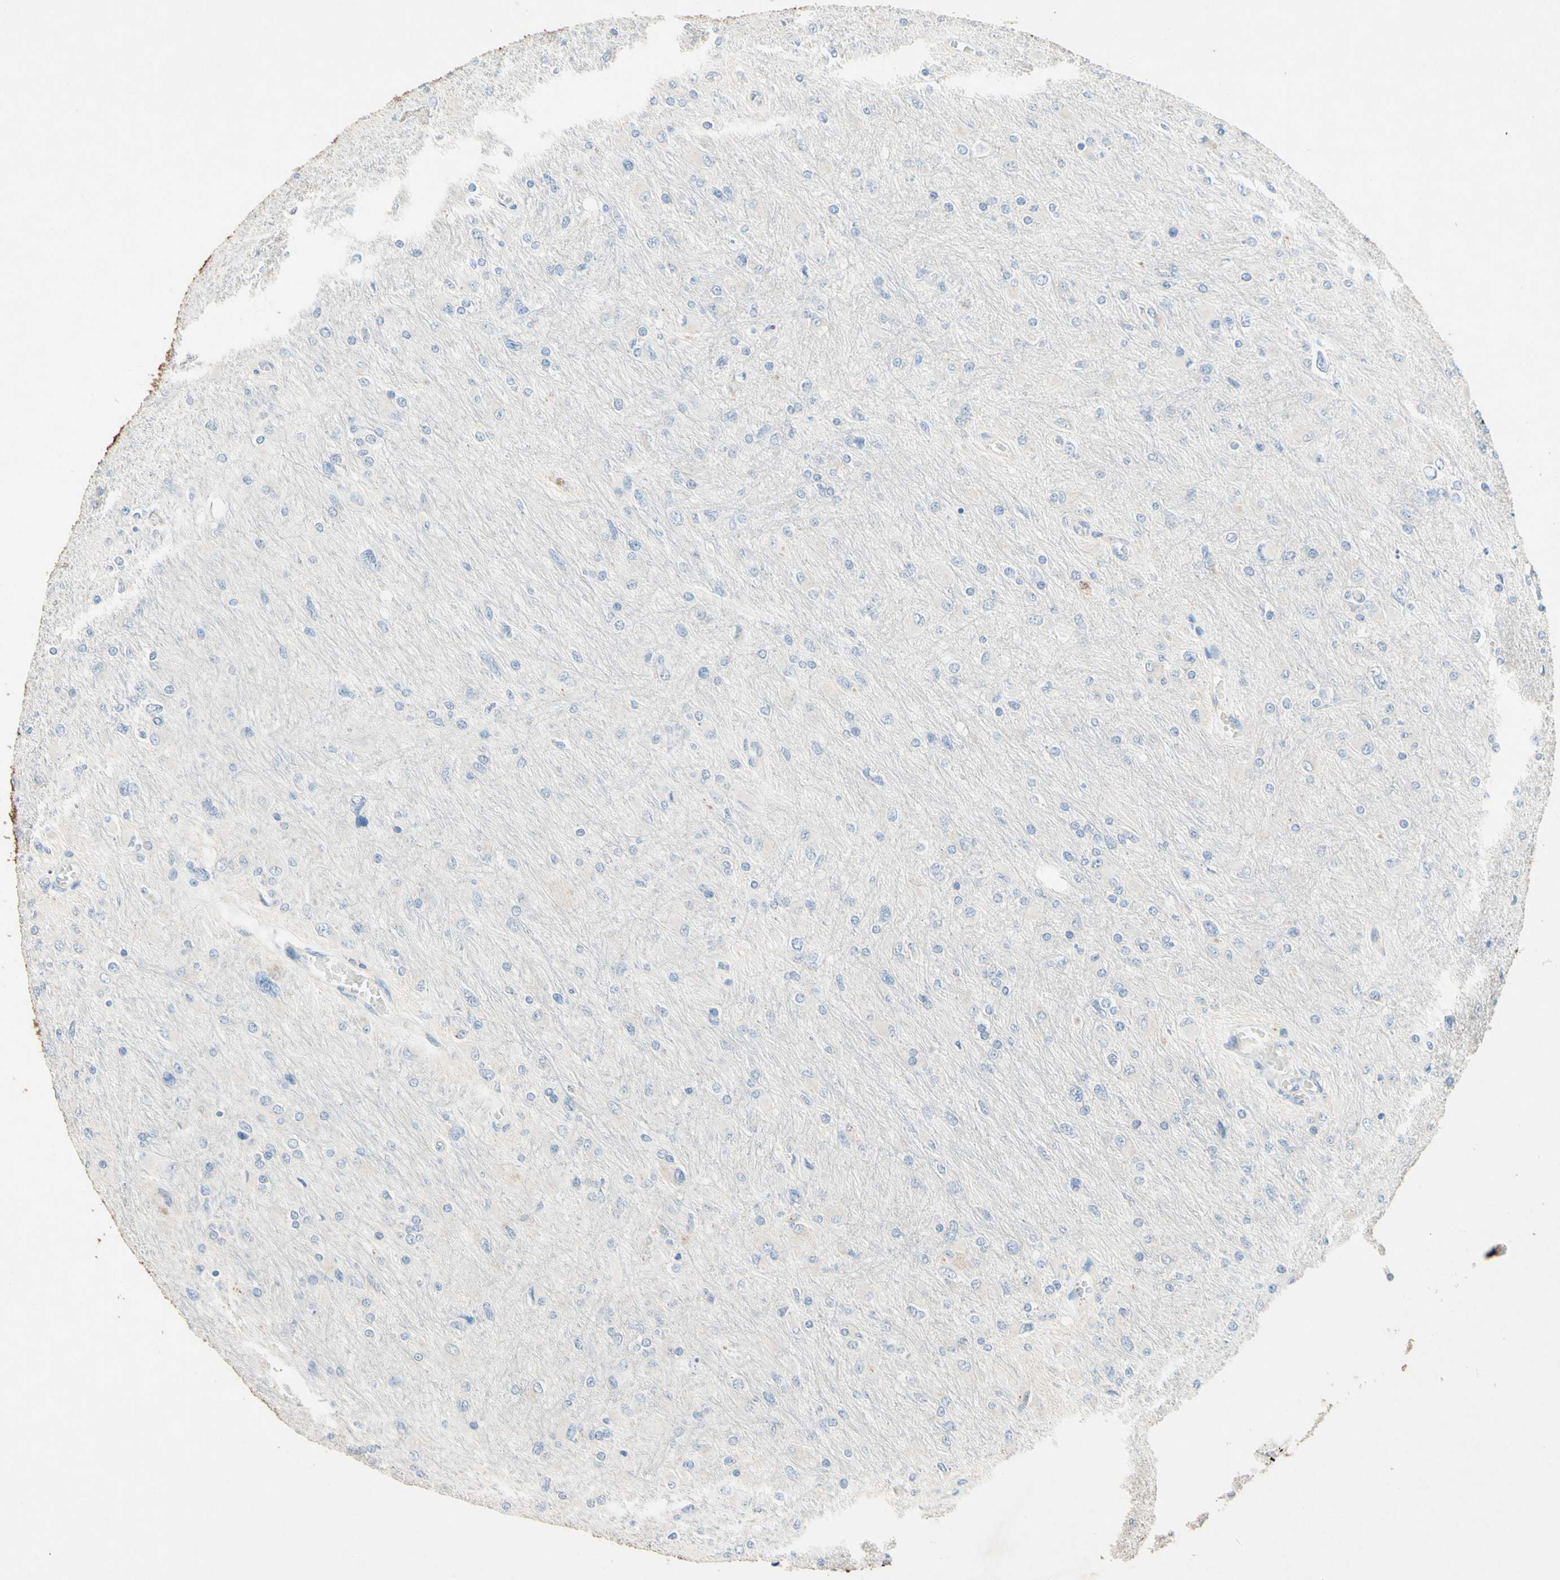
{"staining": {"intensity": "negative", "quantity": "none", "location": "none"}, "tissue": "glioma", "cell_type": "Tumor cells", "image_type": "cancer", "snomed": [{"axis": "morphology", "description": "Glioma, malignant, High grade"}, {"axis": "topography", "description": "Cerebral cortex"}], "caption": "A high-resolution histopathology image shows IHC staining of malignant glioma (high-grade), which exhibits no significant positivity in tumor cells. (Stains: DAB (3,3'-diaminobenzidine) immunohistochemistry (IHC) with hematoxylin counter stain, Microscopy: brightfield microscopy at high magnification).", "gene": "NFKBIZ", "patient": {"sex": "female", "age": 36}}